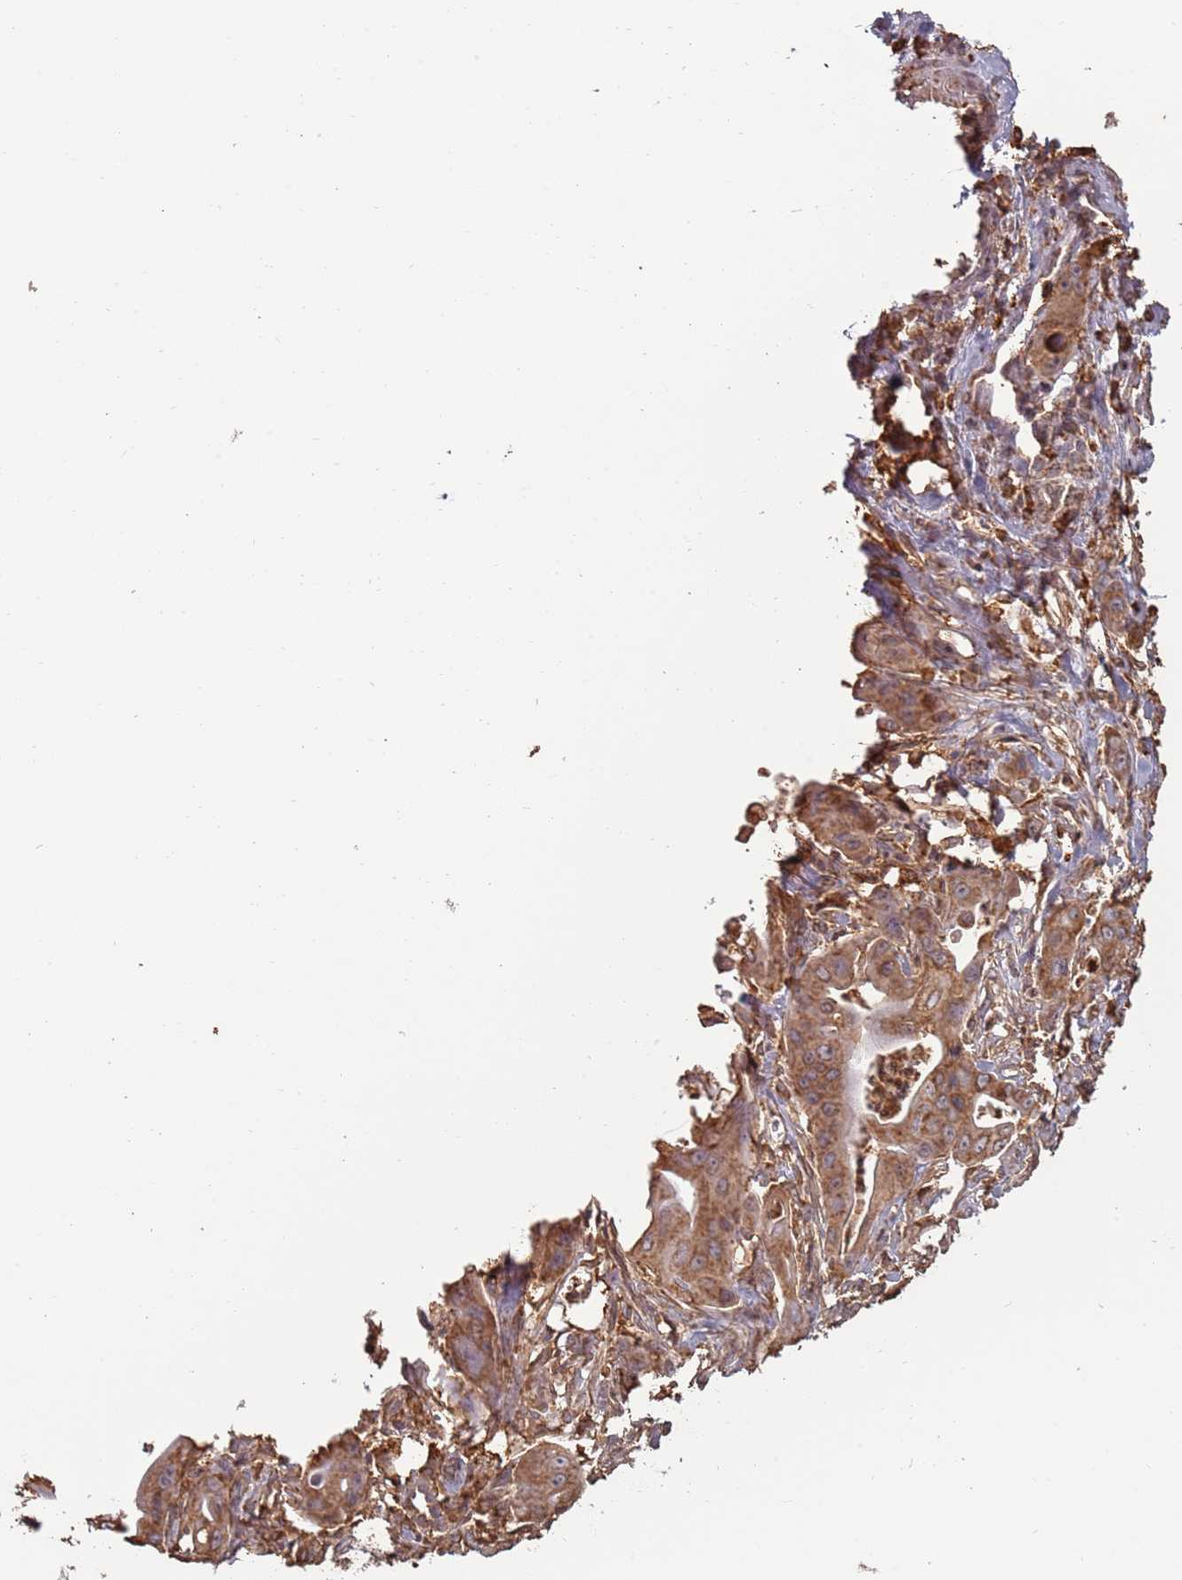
{"staining": {"intensity": "moderate", "quantity": ">75%", "location": "cytoplasmic/membranous"}, "tissue": "ovarian cancer", "cell_type": "Tumor cells", "image_type": "cancer", "snomed": [{"axis": "morphology", "description": "Cystadenocarcinoma, mucinous, NOS"}, {"axis": "topography", "description": "Ovary"}], "caption": "Protein staining of mucinous cystadenocarcinoma (ovarian) tissue demonstrates moderate cytoplasmic/membranous positivity in about >75% of tumor cells.", "gene": "ATOSB", "patient": {"sex": "female", "age": 70}}